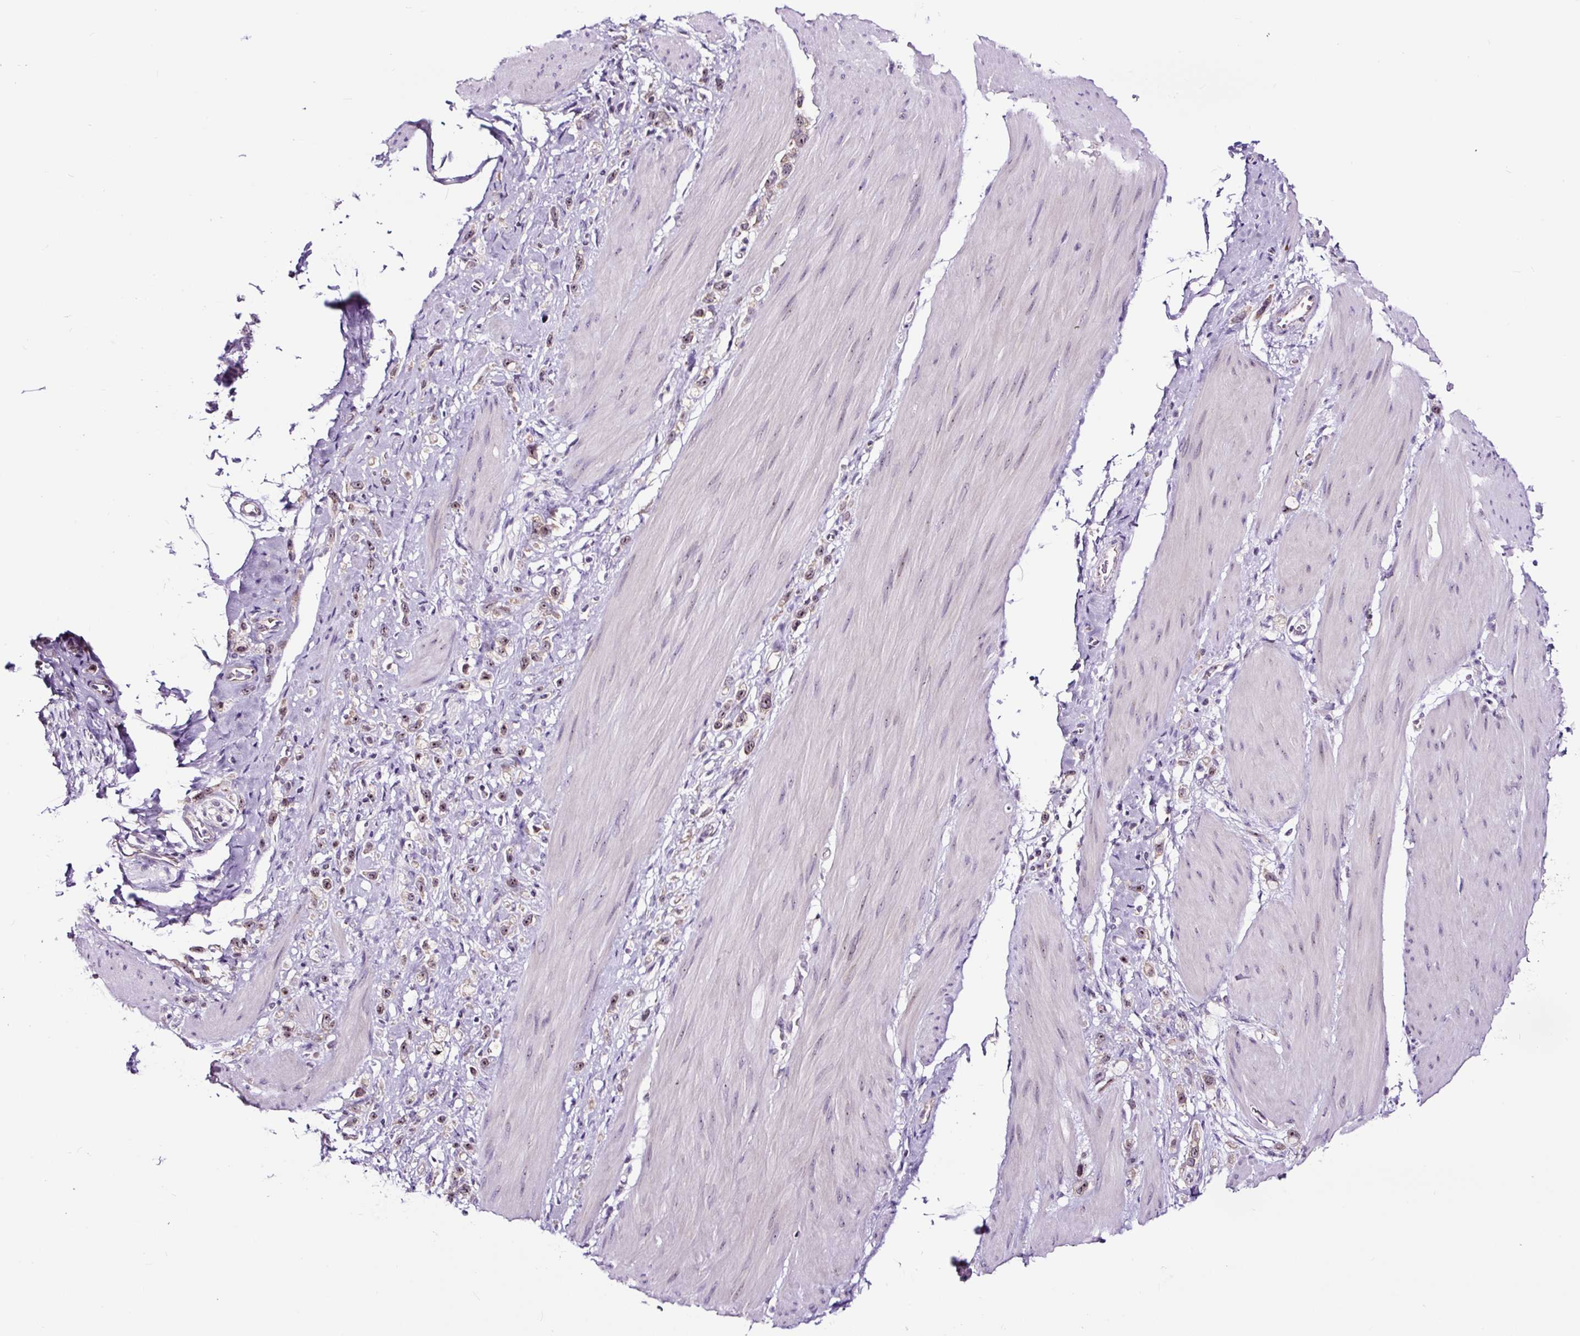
{"staining": {"intensity": "weak", "quantity": ">75%", "location": "nuclear"}, "tissue": "stomach cancer", "cell_type": "Tumor cells", "image_type": "cancer", "snomed": [{"axis": "morphology", "description": "Adenocarcinoma, NOS"}, {"axis": "topography", "description": "Stomach"}], "caption": "Stomach cancer tissue demonstrates weak nuclear positivity in approximately >75% of tumor cells", "gene": "NOM1", "patient": {"sex": "female", "age": 65}}